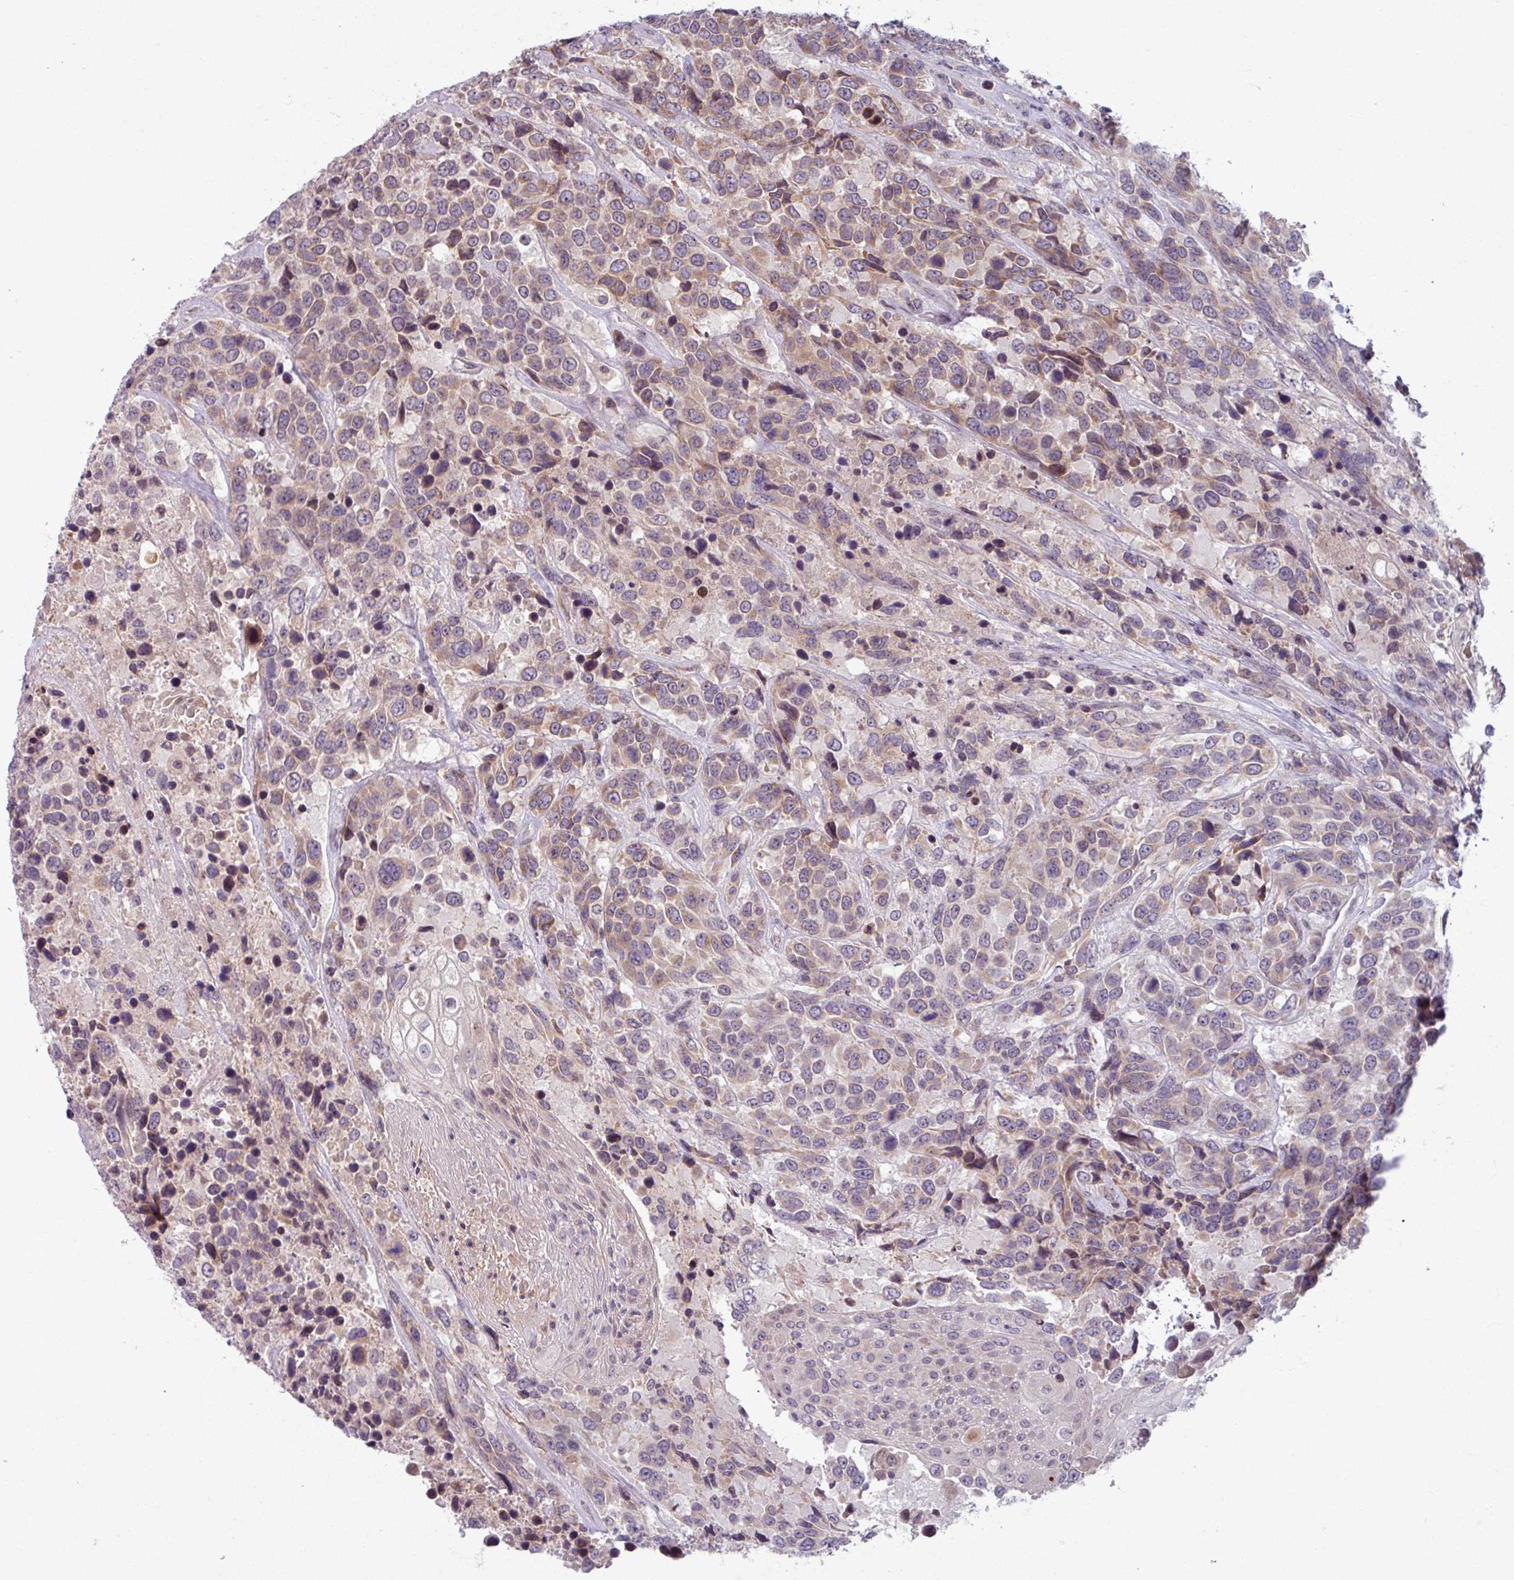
{"staining": {"intensity": "weak", "quantity": ">75%", "location": "cytoplasmic/membranous"}, "tissue": "urothelial cancer", "cell_type": "Tumor cells", "image_type": "cancer", "snomed": [{"axis": "morphology", "description": "Urothelial carcinoma, High grade"}, {"axis": "topography", "description": "Urinary bladder"}], "caption": "A low amount of weak cytoplasmic/membranous expression is identified in approximately >75% of tumor cells in urothelial cancer tissue. The staining is performed using DAB (3,3'-diaminobenzidine) brown chromogen to label protein expression. The nuclei are counter-stained blue using hematoxylin.", "gene": "OGFOD3", "patient": {"sex": "female", "age": 70}}